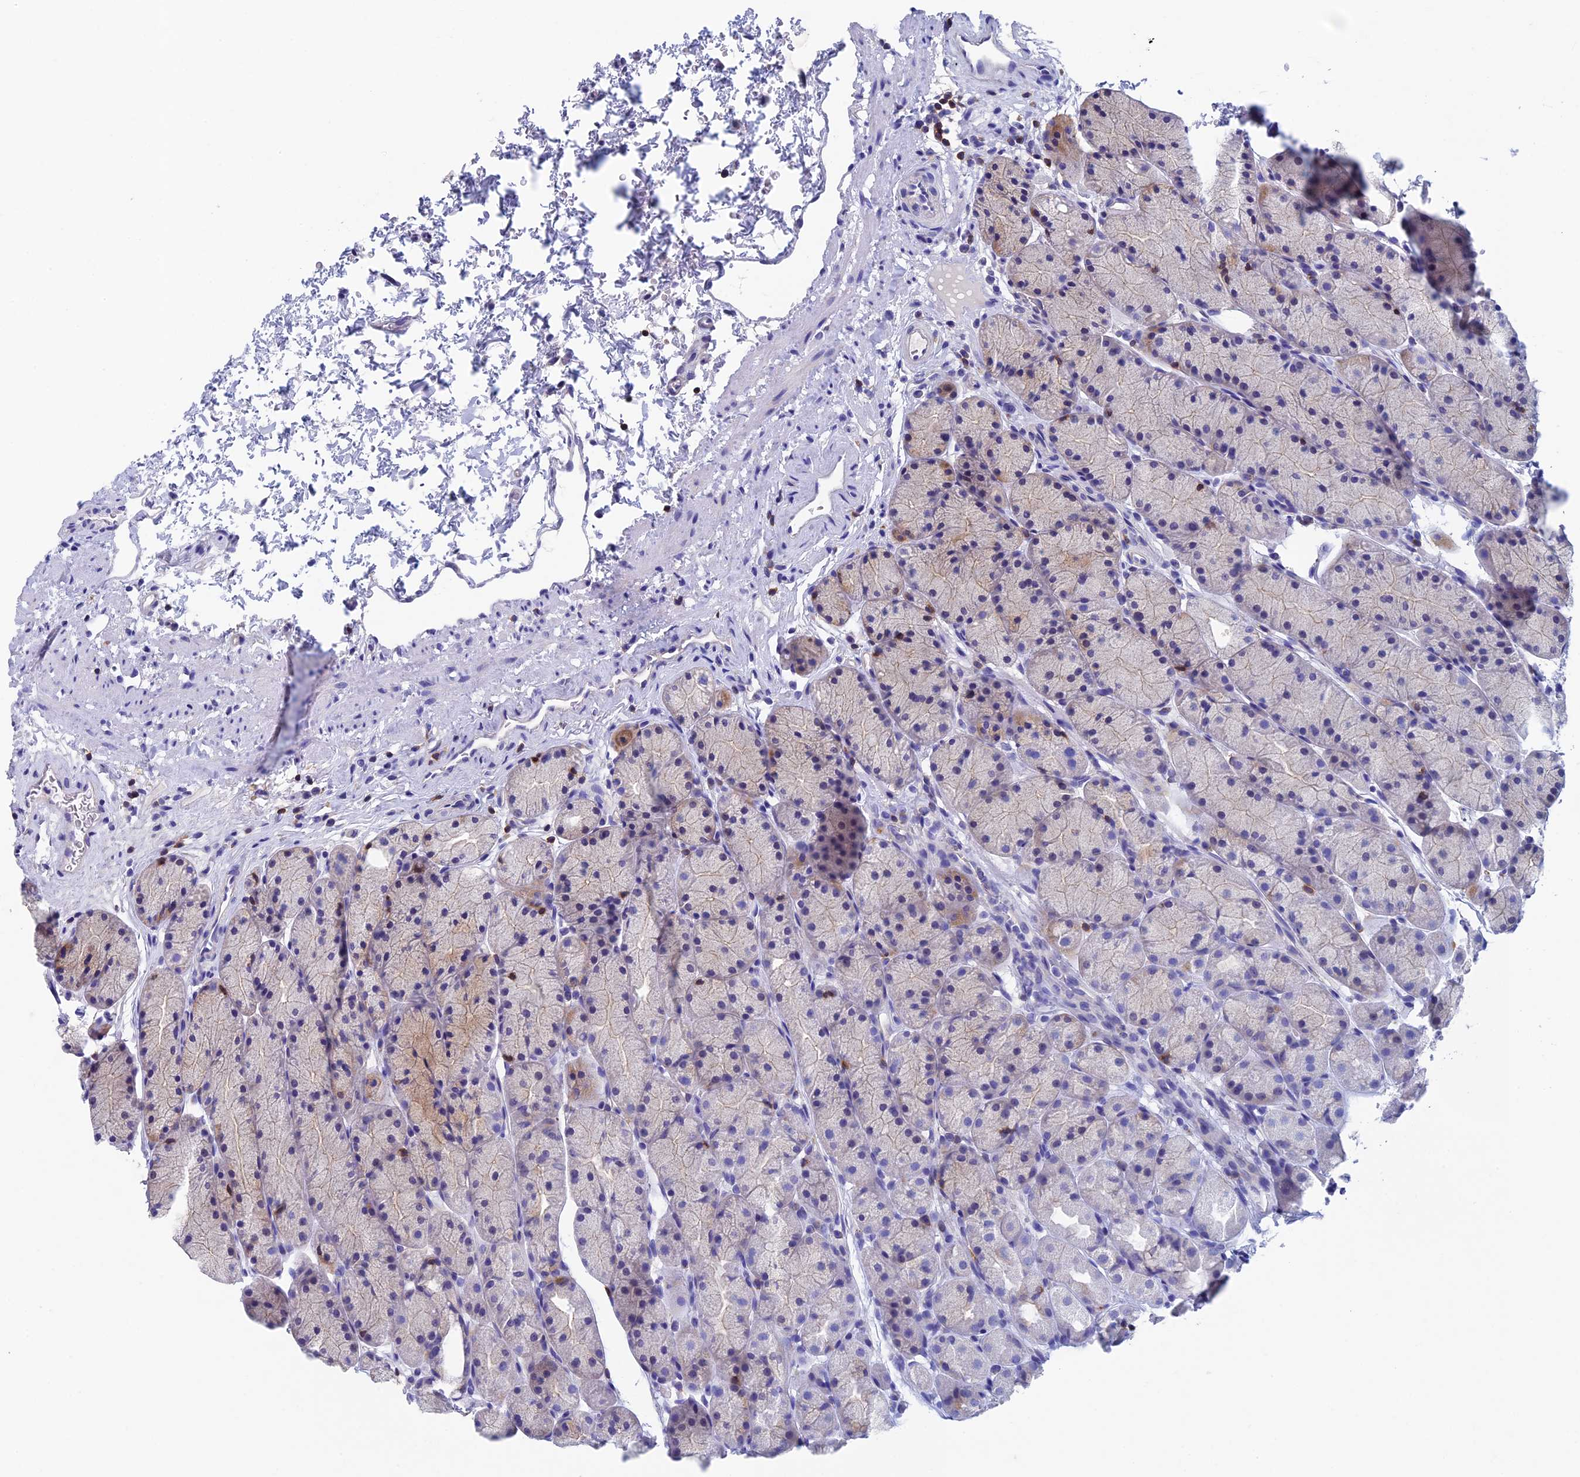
{"staining": {"intensity": "weak", "quantity": "<25%", "location": "cytoplasmic/membranous"}, "tissue": "stomach", "cell_type": "Glandular cells", "image_type": "normal", "snomed": [{"axis": "morphology", "description": "Normal tissue, NOS"}, {"axis": "topography", "description": "Stomach, upper"}, {"axis": "topography", "description": "Stomach"}], "caption": "IHC of normal stomach displays no positivity in glandular cells.", "gene": "SEPTIN1", "patient": {"sex": "male", "age": 47}}